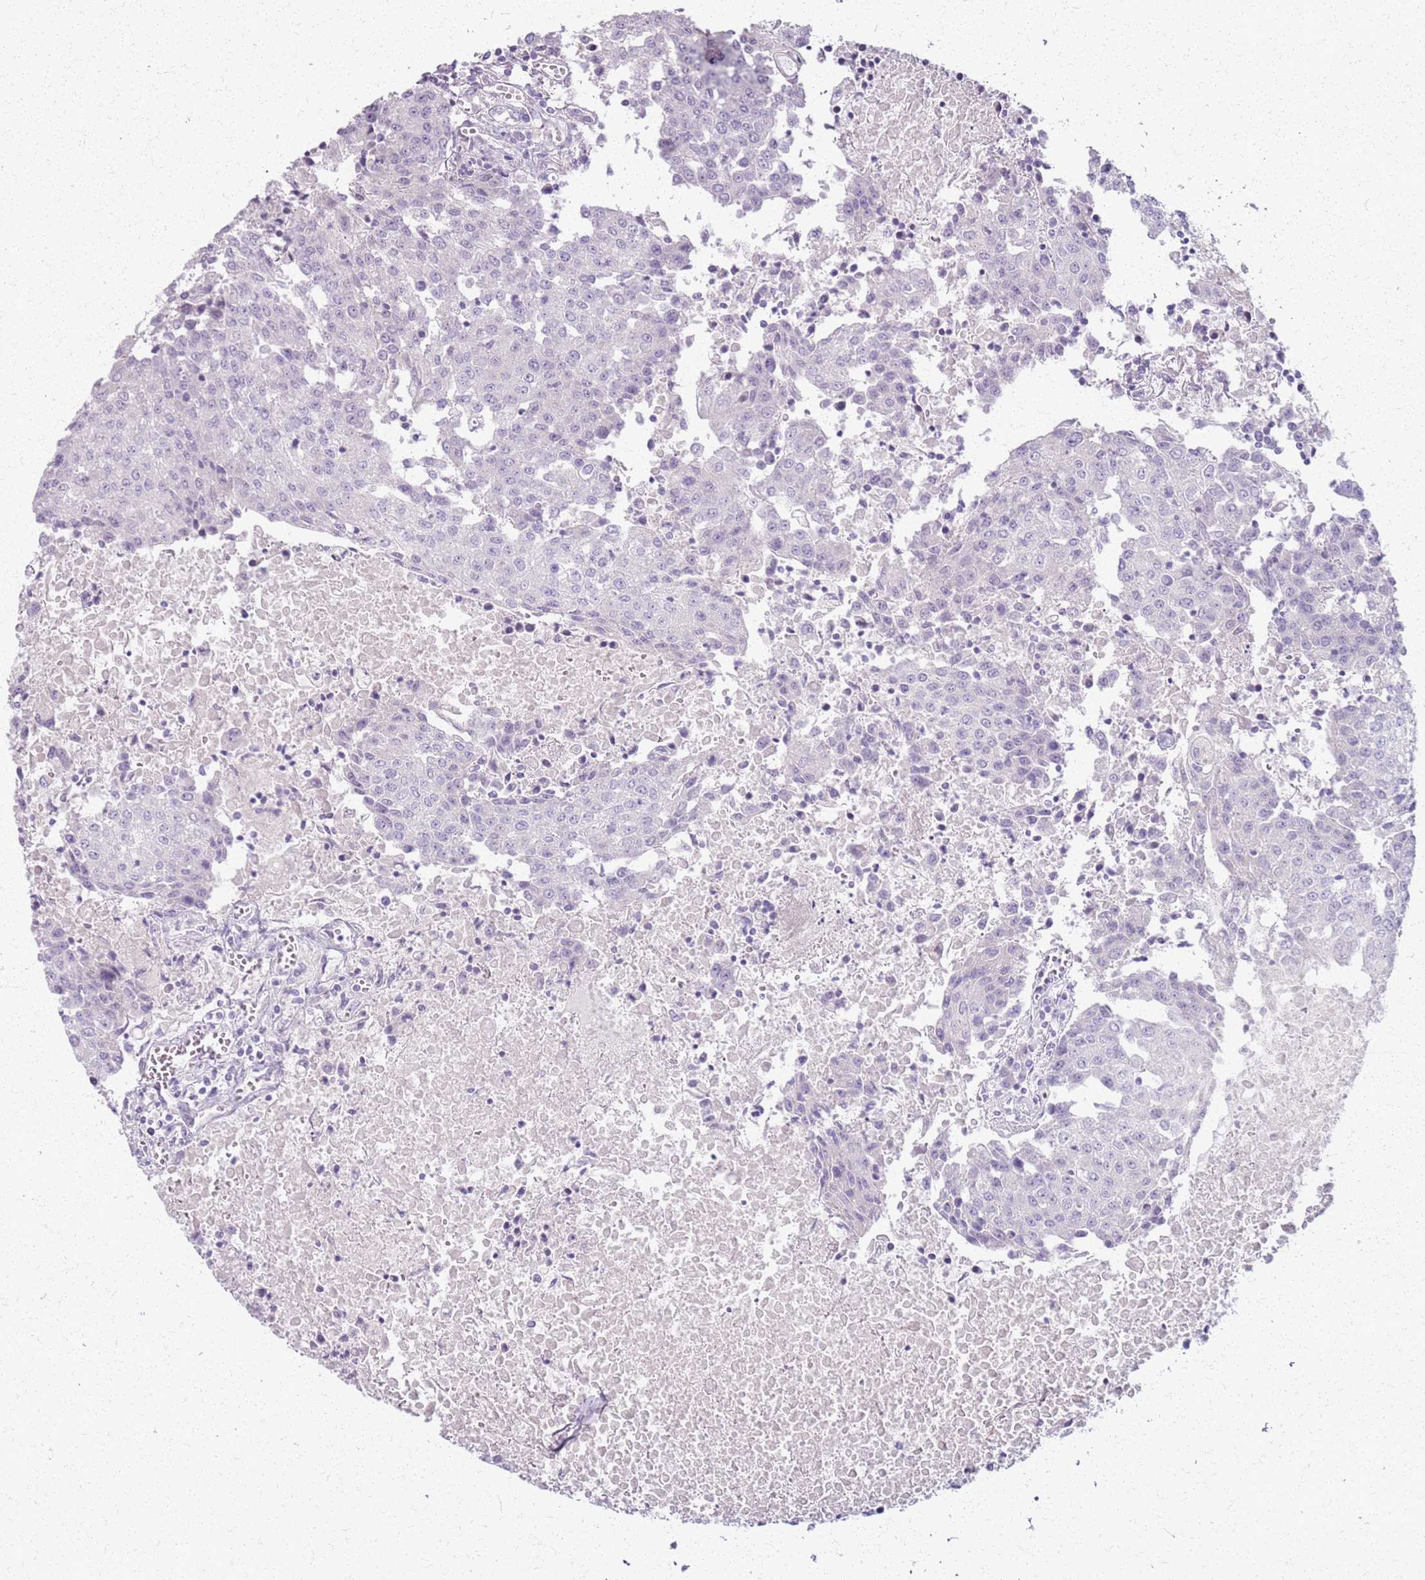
{"staining": {"intensity": "negative", "quantity": "none", "location": "none"}, "tissue": "urothelial cancer", "cell_type": "Tumor cells", "image_type": "cancer", "snomed": [{"axis": "morphology", "description": "Urothelial carcinoma, High grade"}, {"axis": "topography", "description": "Urinary bladder"}], "caption": "High-grade urothelial carcinoma stained for a protein using IHC demonstrates no staining tumor cells.", "gene": "CSRP3", "patient": {"sex": "female", "age": 85}}